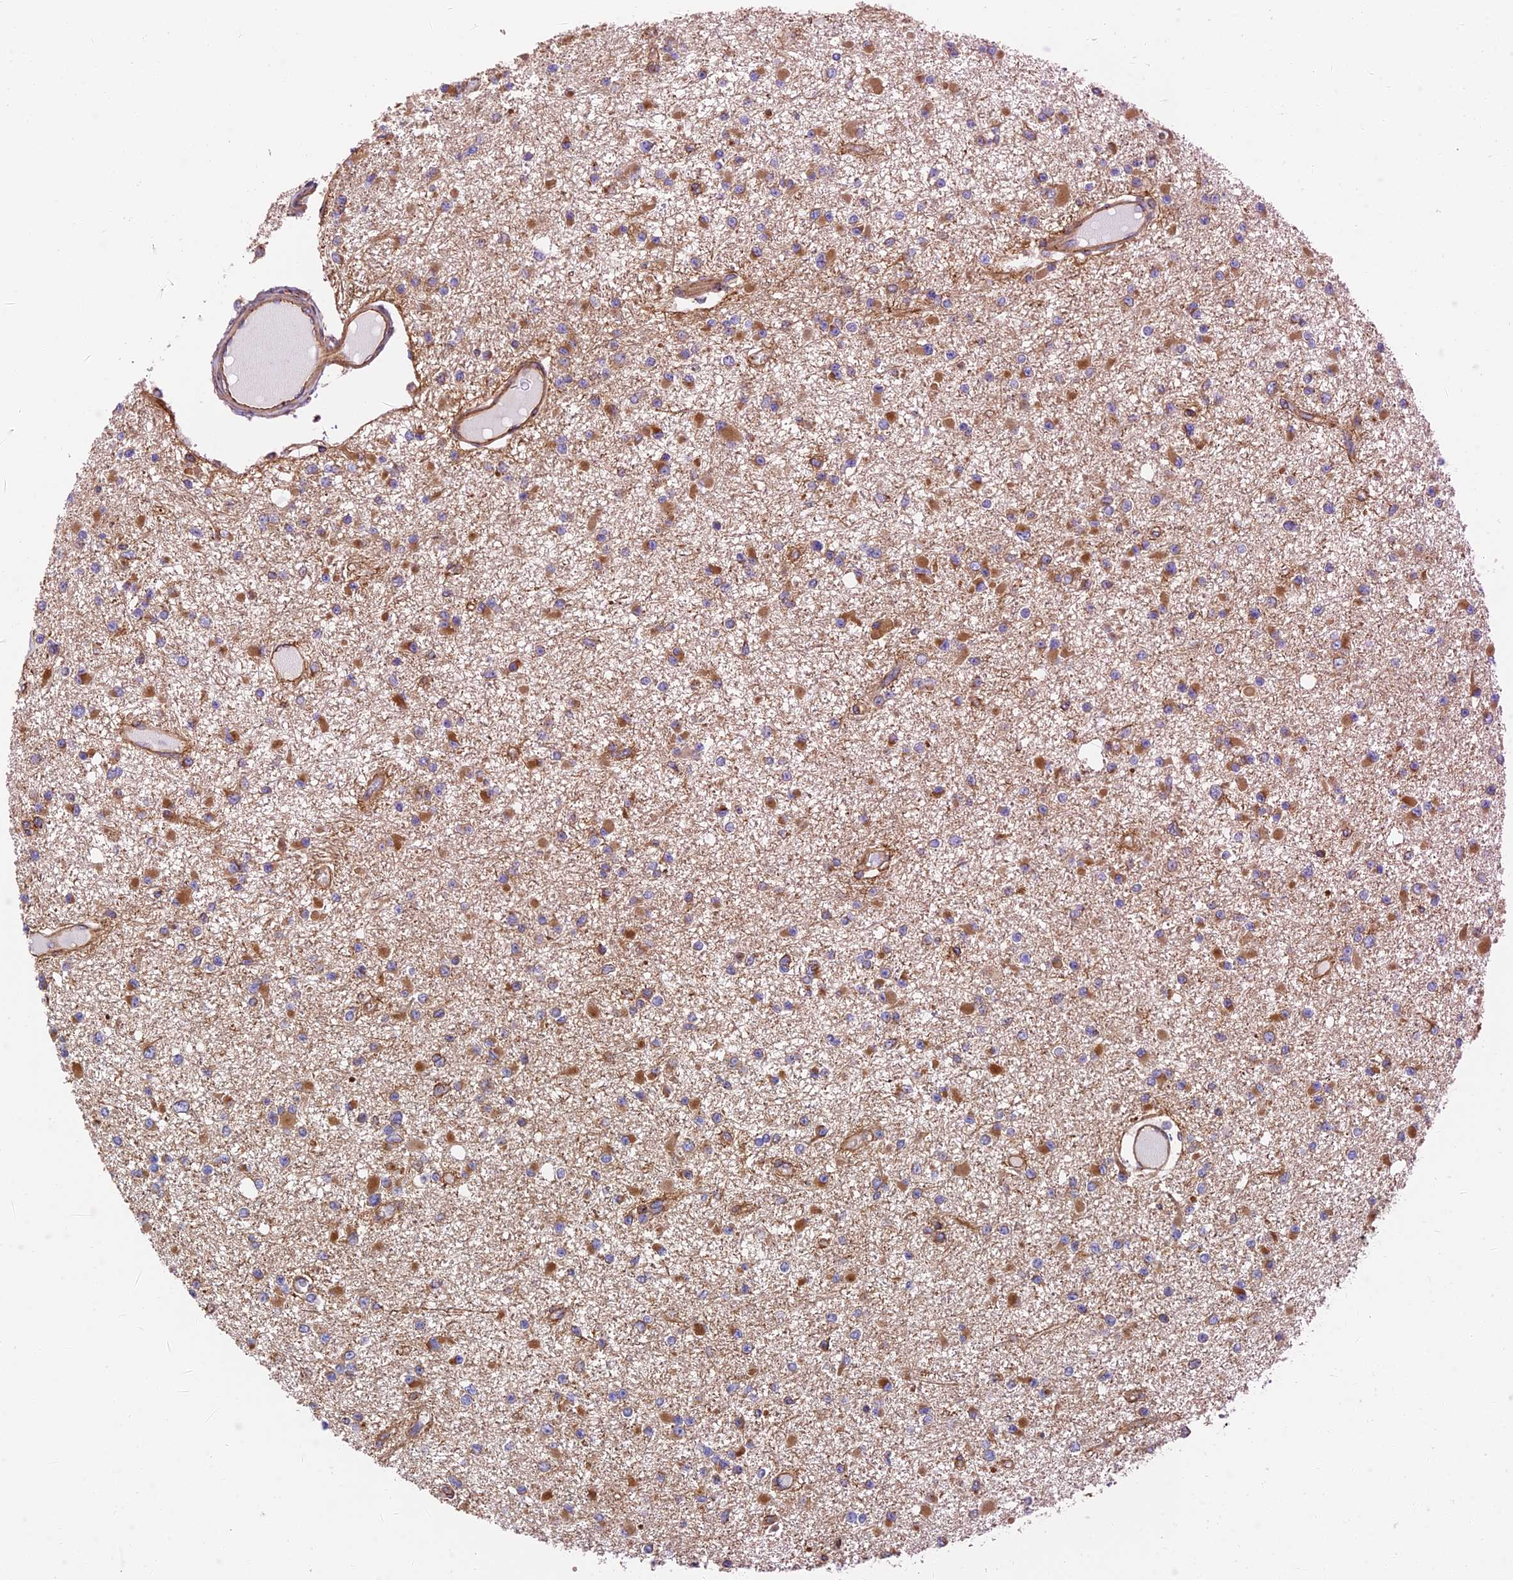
{"staining": {"intensity": "moderate", "quantity": "25%-75%", "location": "cytoplasmic/membranous"}, "tissue": "glioma", "cell_type": "Tumor cells", "image_type": "cancer", "snomed": [{"axis": "morphology", "description": "Glioma, malignant, Low grade"}, {"axis": "topography", "description": "Brain"}], "caption": "Immunohistochemical staining of human low-grade glioma (malignant) displays medium levels of moderate cytoplasmic/membranous staining in about 25%-75% of tumor cells.", "gene": "DCTN2", "patient": {"sex": "female", "age": 22}}